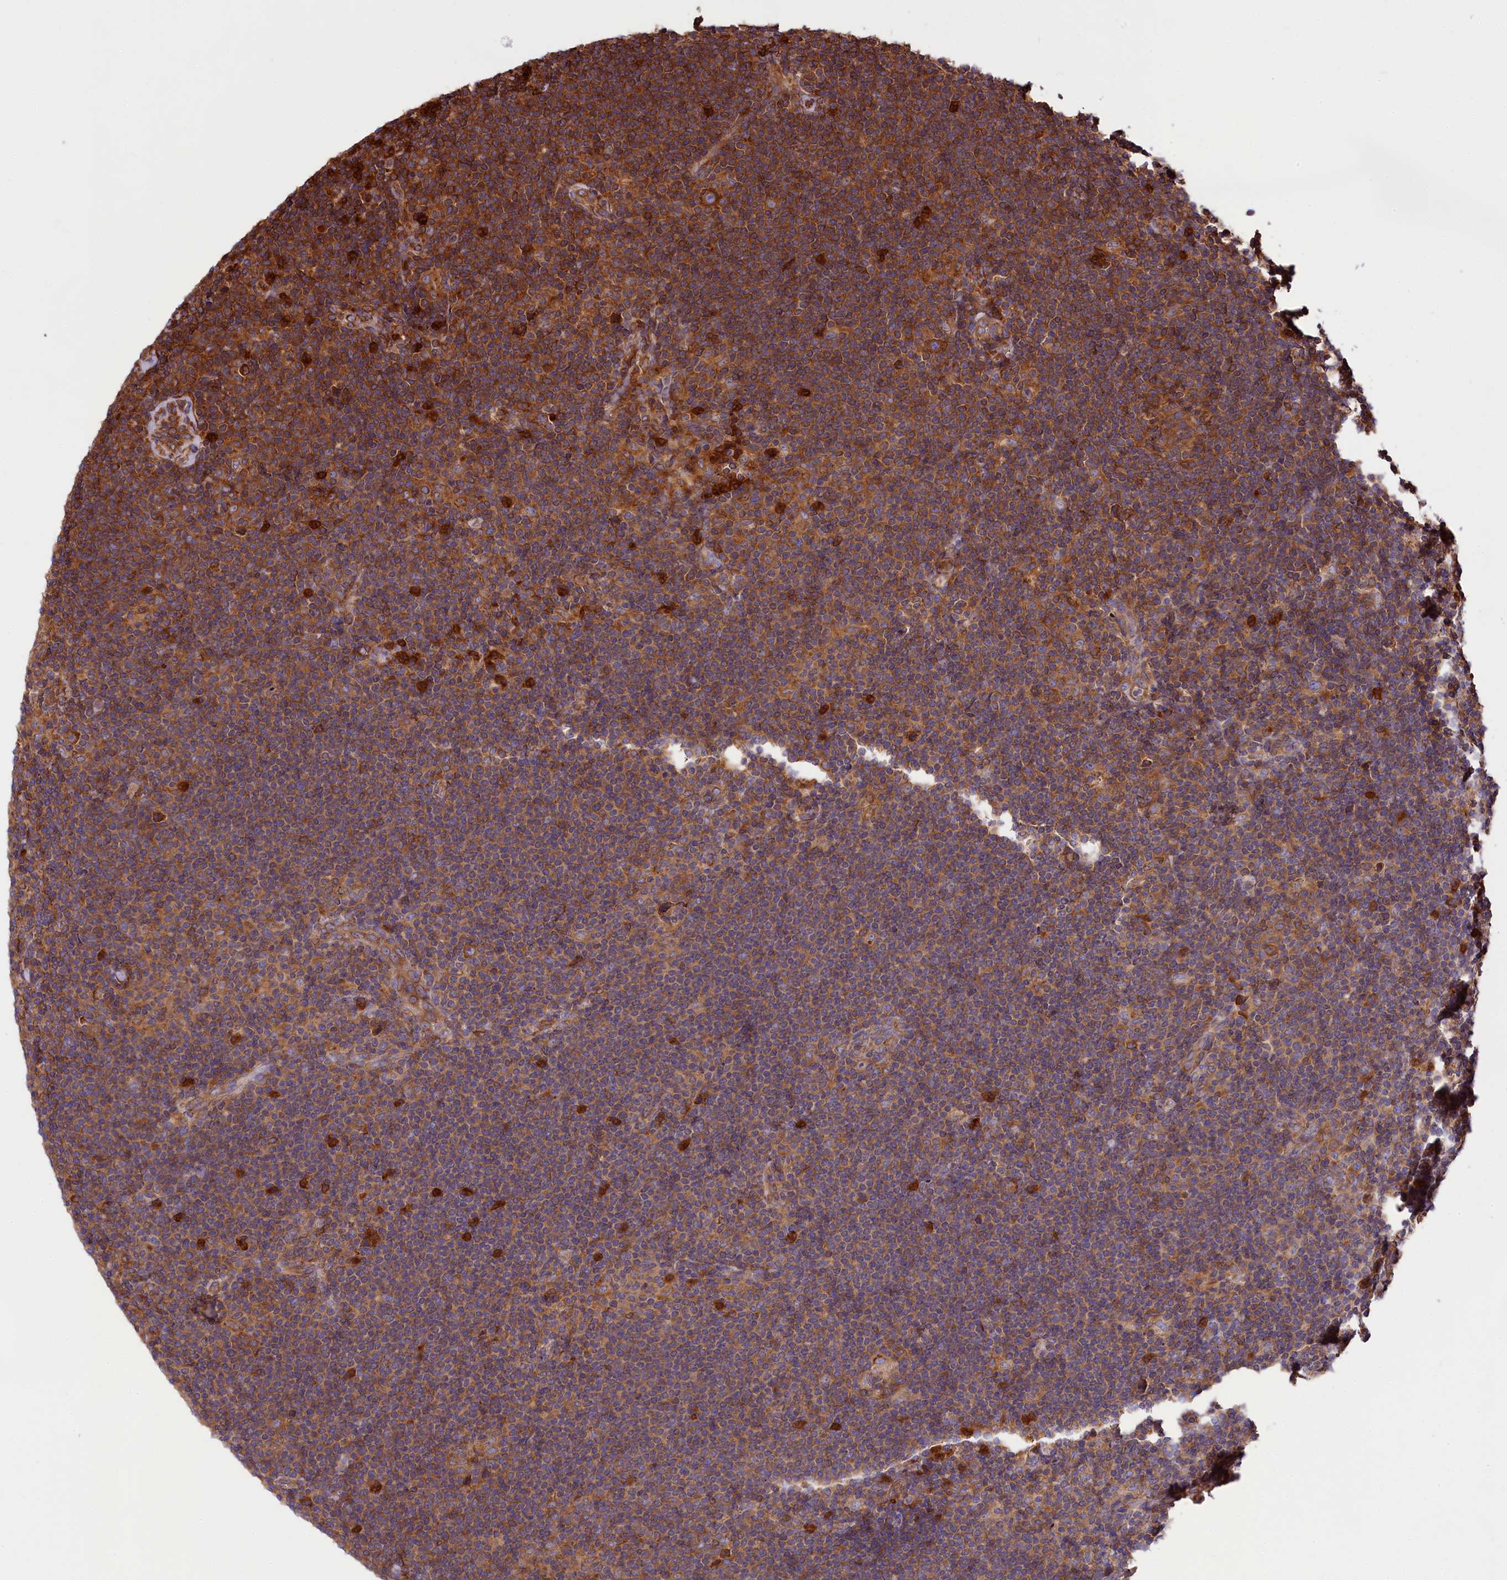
{"staining": {"intensity": "strong", "quantity": ">75%", "location": "cytoplasmic/membranous"}, "tissue": "lymphoma", "cell_type": "Tumor cells", "image_type": "cancer", "snomed": [{"axis": "morphology", "description": "Hodgkin's disease, NOS"}, {"axis": "topography", "description": "Lymph node"}], "caption": "Brown immunohistochemical staining in human Hodgkin's disease shows strong cytoplasmic/membranous expression in approximately >75% of tumor cells. (brown staining indicates protein expression, while blue staining denotes nuclei).", "gene": "GYS1", "patient": {"sex": "female", "age": 57}}